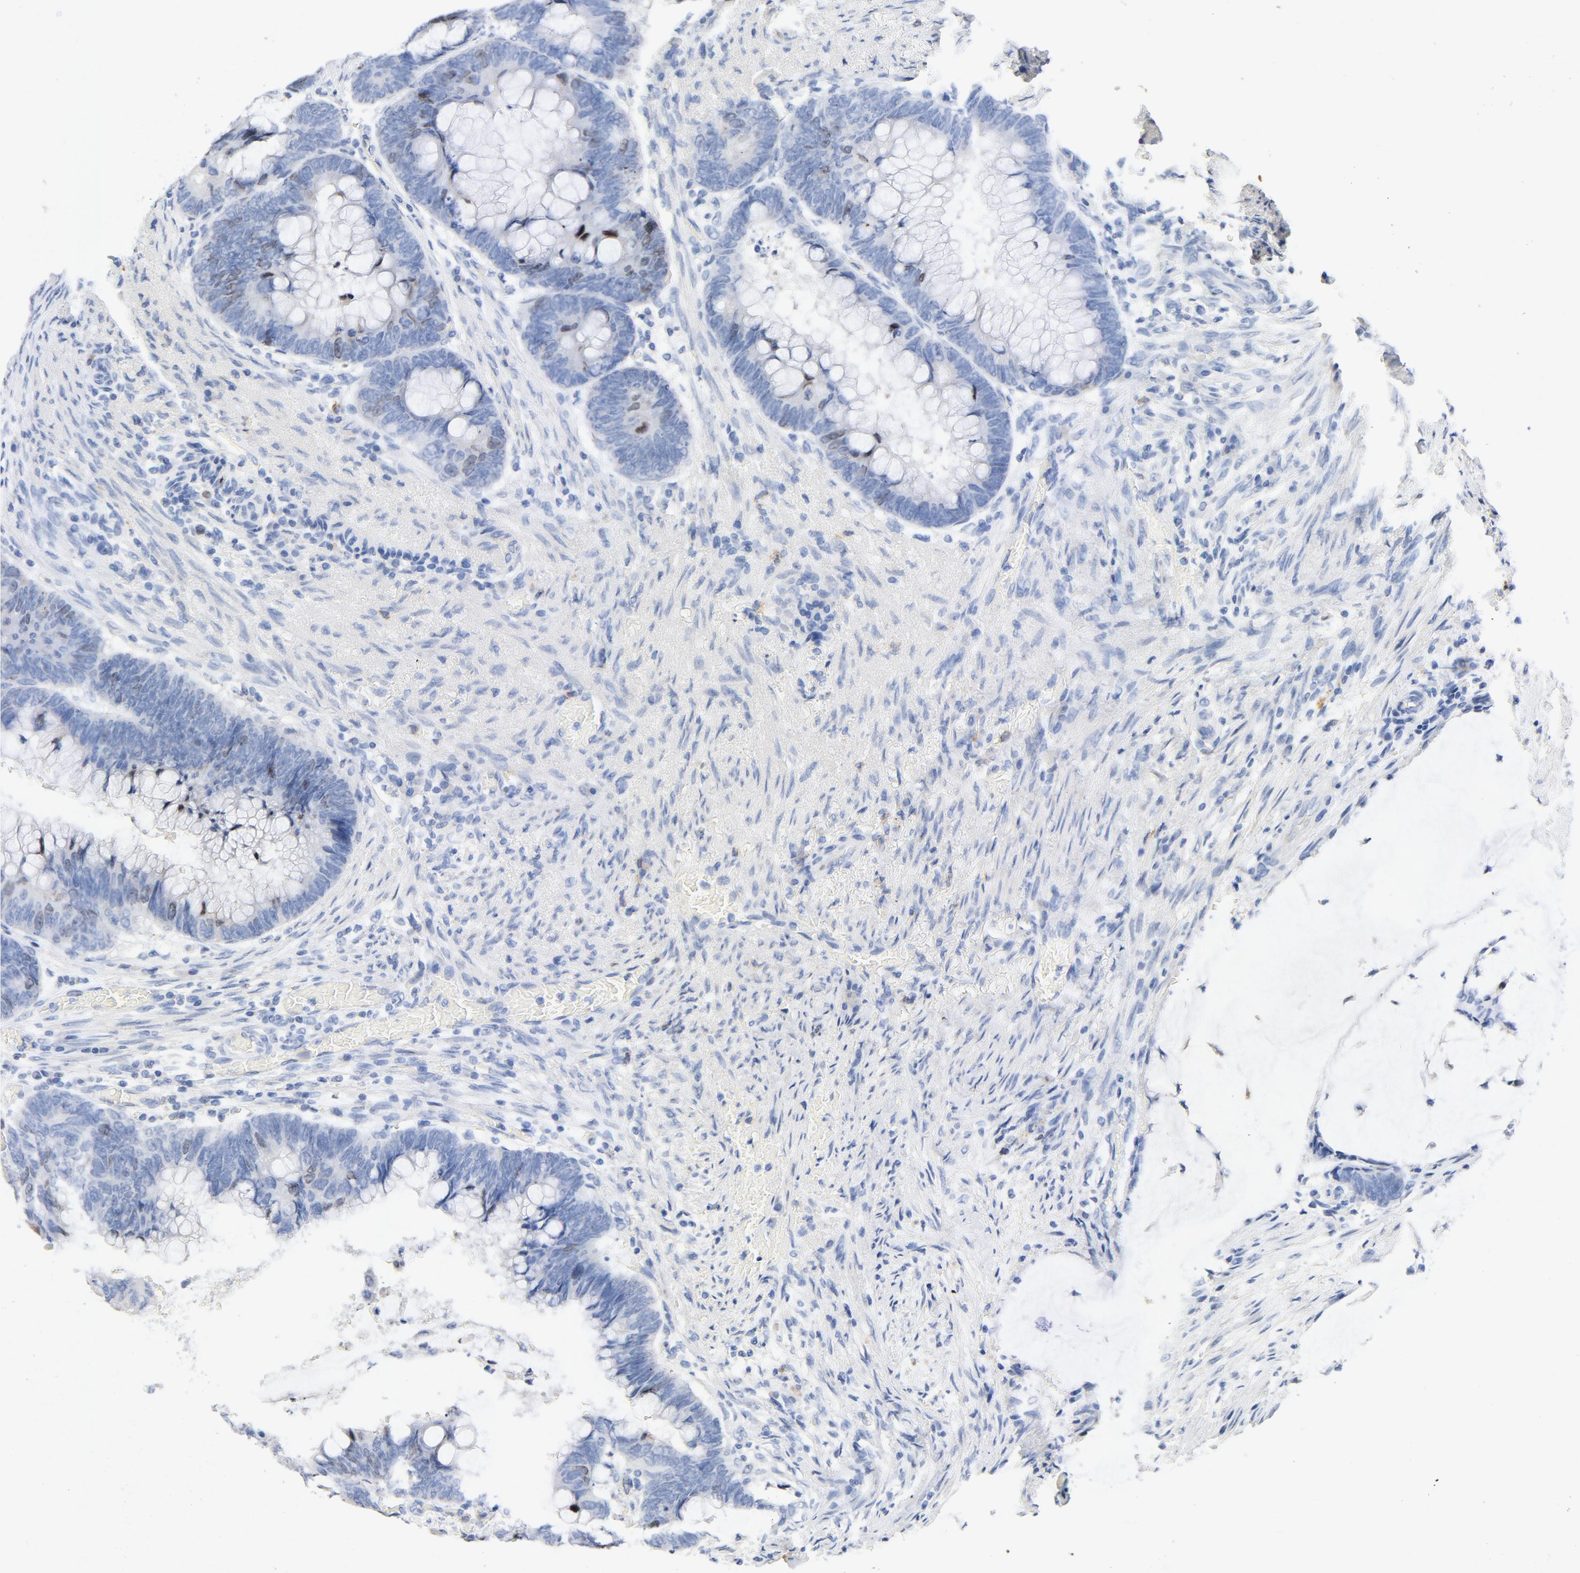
{"staining": {"intensity": "moderate", "quantity": "<25%", "location": "nuclear"}, "tissue": "colorectal cancer", "cell_type": "Tumor cells", "image_type": "cancer", "snomed": [{"axis": "morphology", "description": "Normal tissue, NOS"}, {"axis": "morphology", "description": "Adenocarcinoma, NOS"}, {"axis": "topography", "description": "Rectum"}], "caption": "Adenocarcinoma (colorectal) was stained to show a protein in brown. There is low levels of moderate nuclear expression in about <25% of tumor cells. Nuclei are stained in blue.", "gene": "BIRC5", "patient": {"sex": "male", "age": 92}}